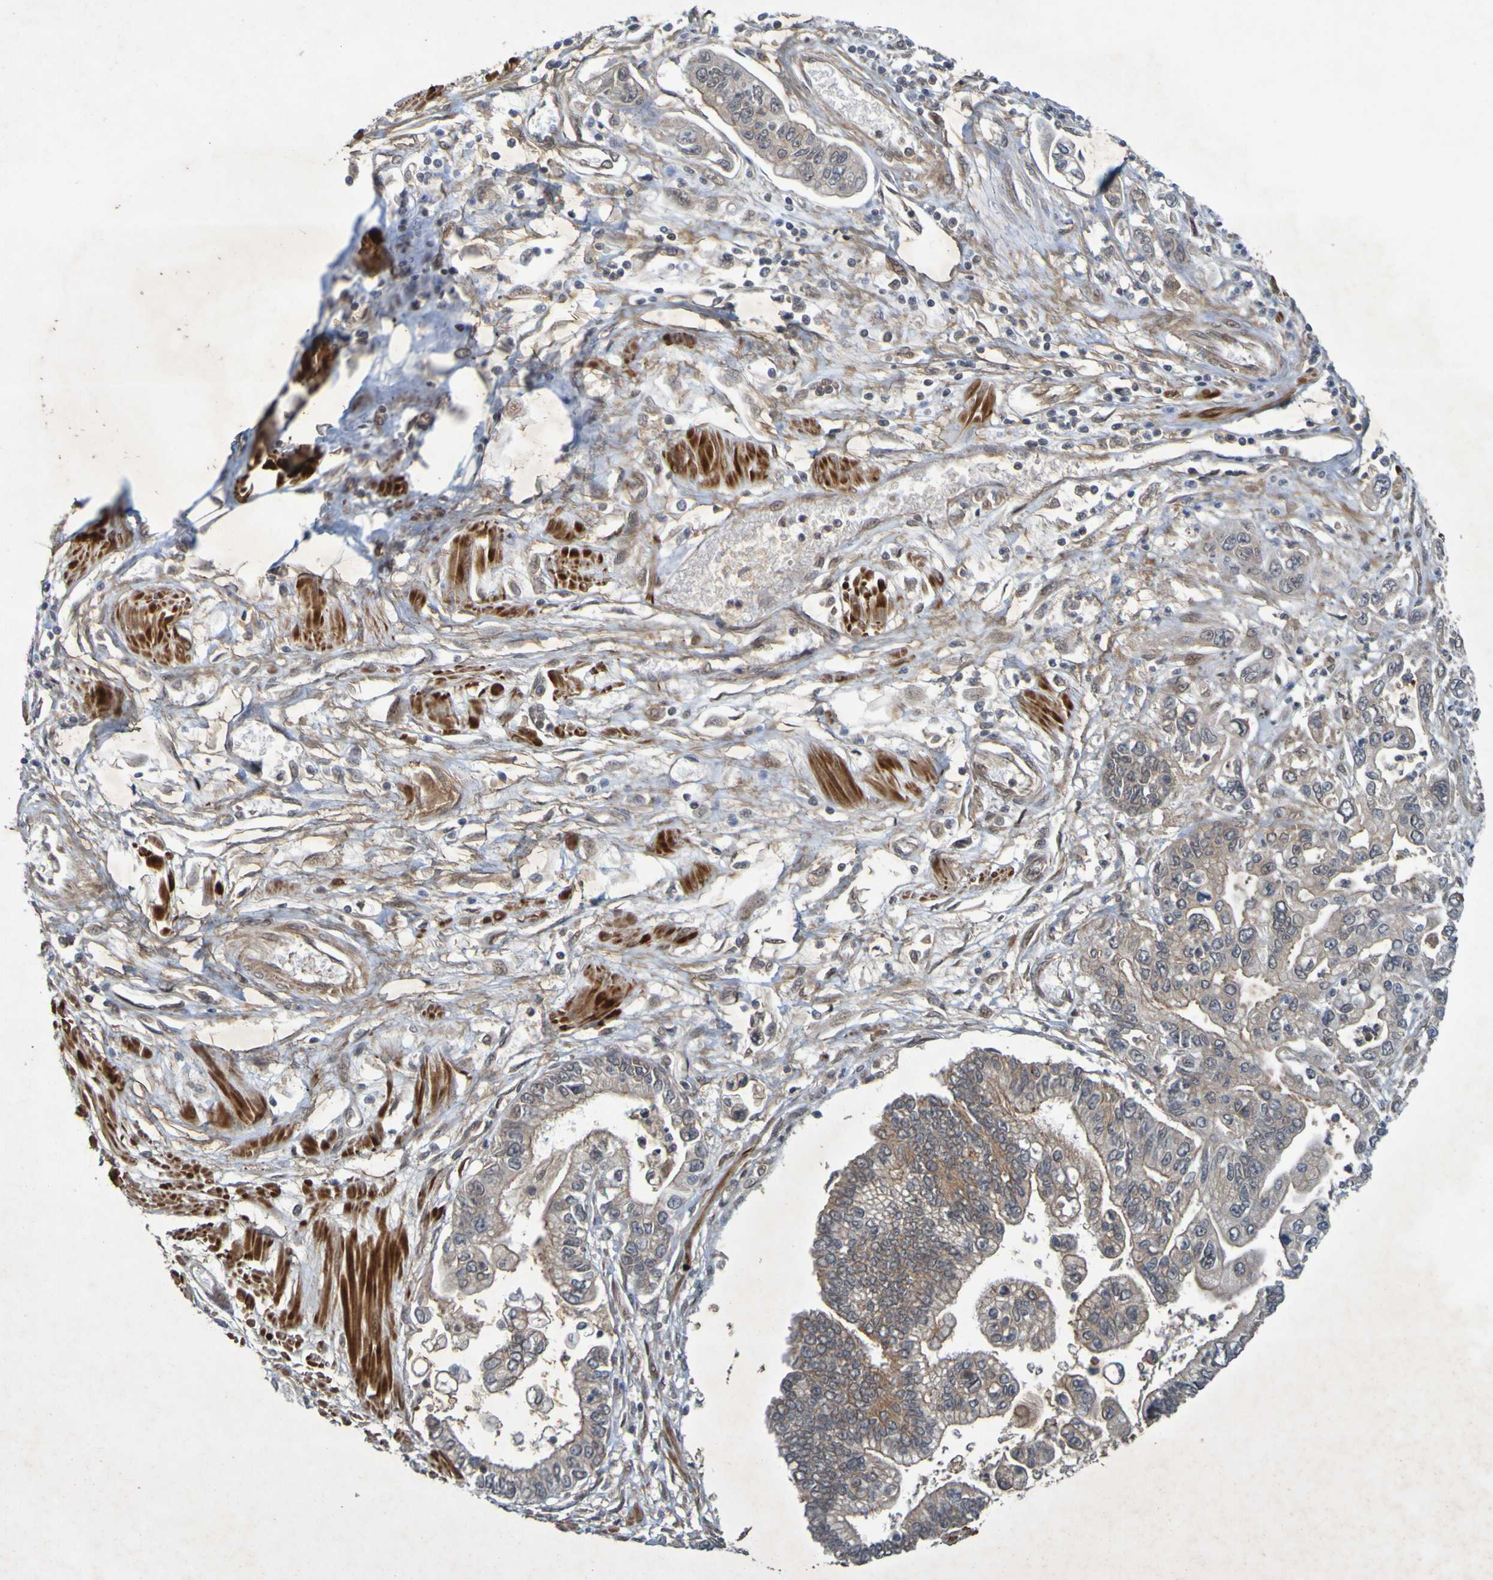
{"staining": {"intensity": "moderate", "quantity": "<25%", "location": "cytoplasmic/membranous"}, "tissue": "pancreatic cancer", "cell_type": "Tumor cells", "image_type": "cancer", "snomed": [{"axis": "morphology", "description": "Adenocarcinoma, NOS"}, {"axis": "topography", "description": "Pancreas"}], "caption": "A high-resolution histopathology image shows immunohistochemistry (IHC) staining of pancreatic cancer (adenocarcinoma), which exhibits moderate cytoplasmic/membranous positivity in about <25% of tumor cells.", "gene": "ARHGEF11", "patient": {"sex": "male", "age": 56}}